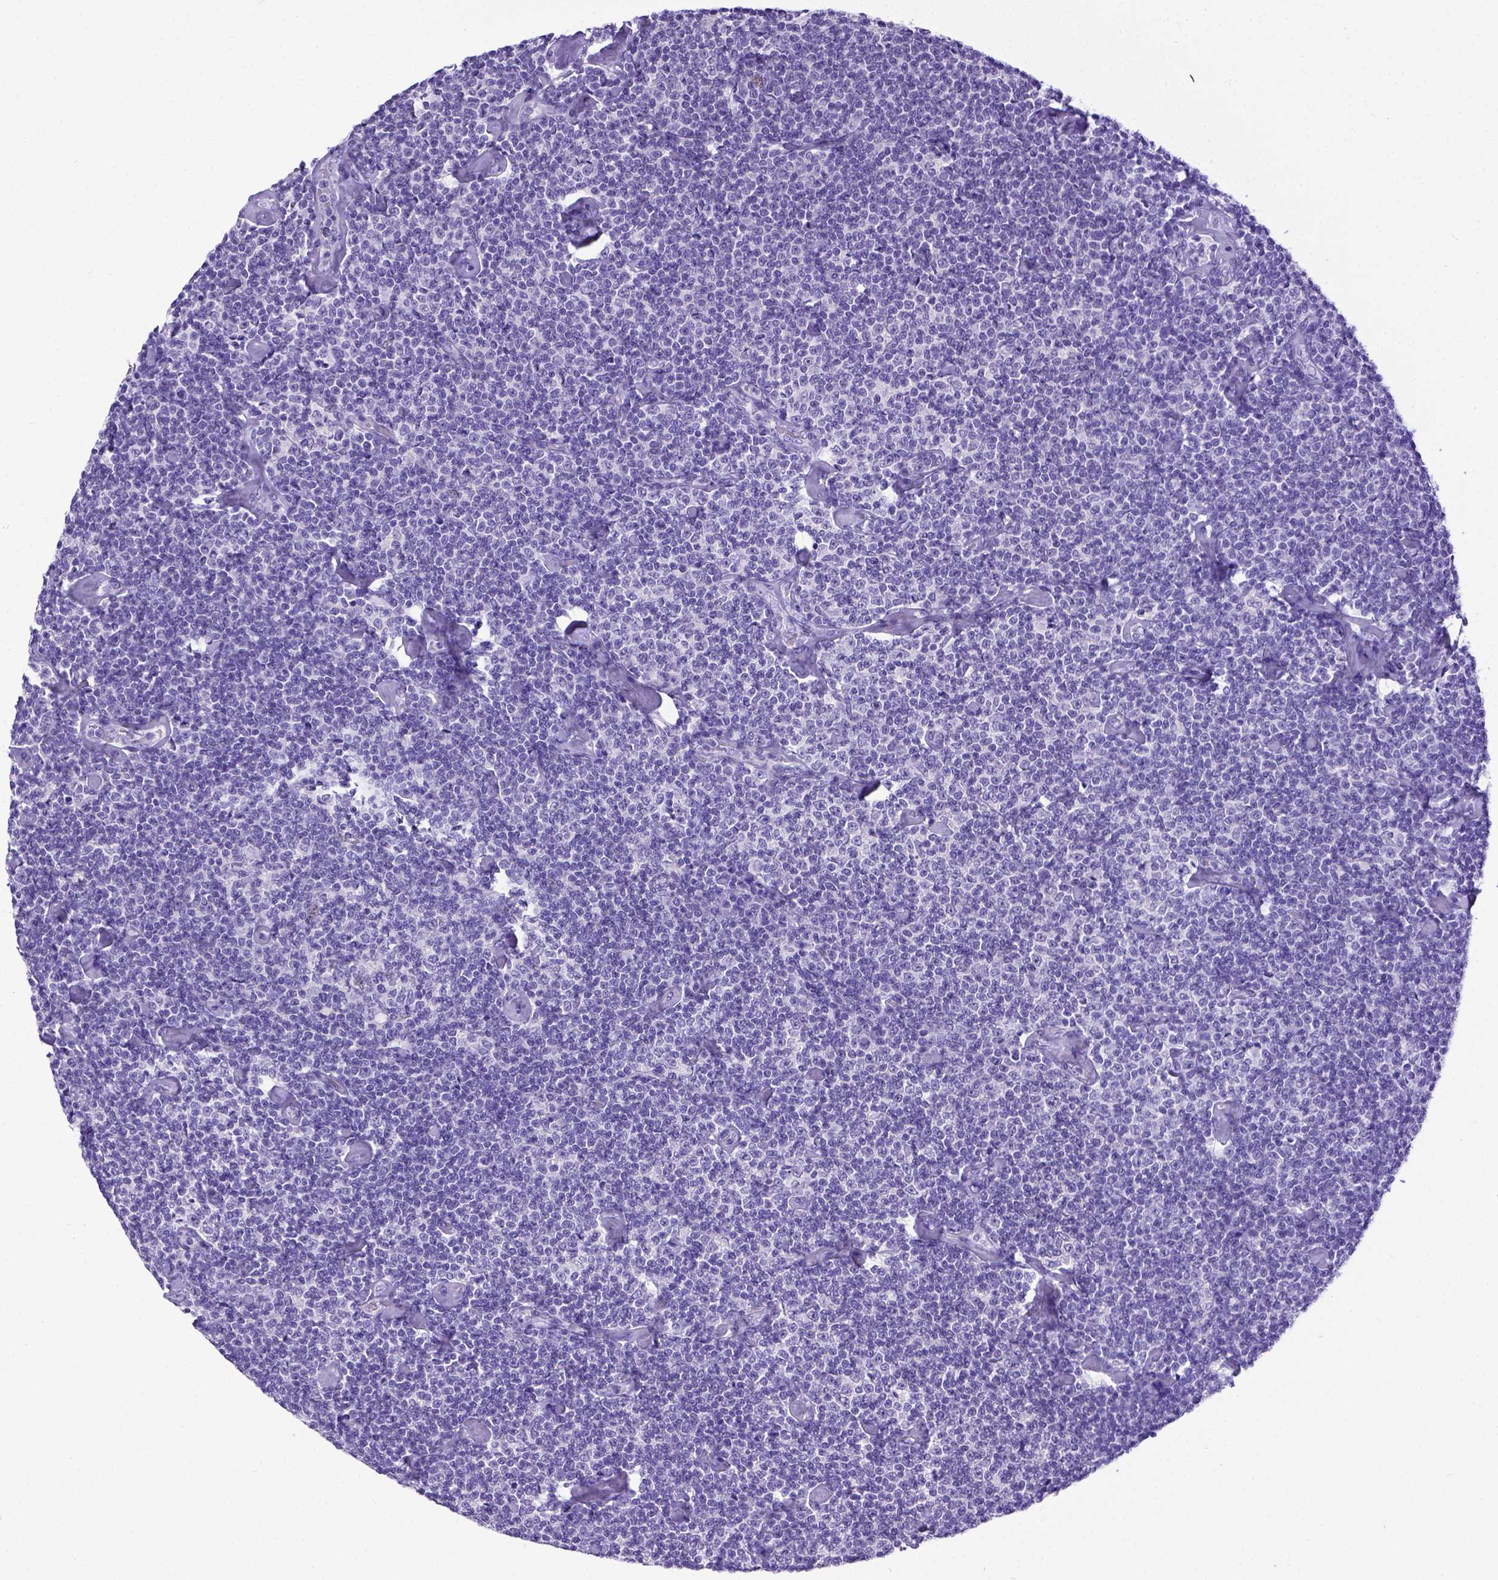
{"staining": {"intensity": "negative", "quantity": "none", "location": "none"}, "tissue": "lymphoma", "cell_type": "Tumor cells", "image_type": "cancer", "snomed": [{"axis": "morphology", "description": "Malignant lymphoma, non-Hodgkin's type, Low grade"}, {"axis": "topography", "description": "Lymph node"}], "caption": "The histopathology image reveals no staining of tumor cells in malignant lymphoma, non-Hodgkin's type (low-grade).", "gene": "ESR1", "patient": {"sex": "male", "age": 81}}